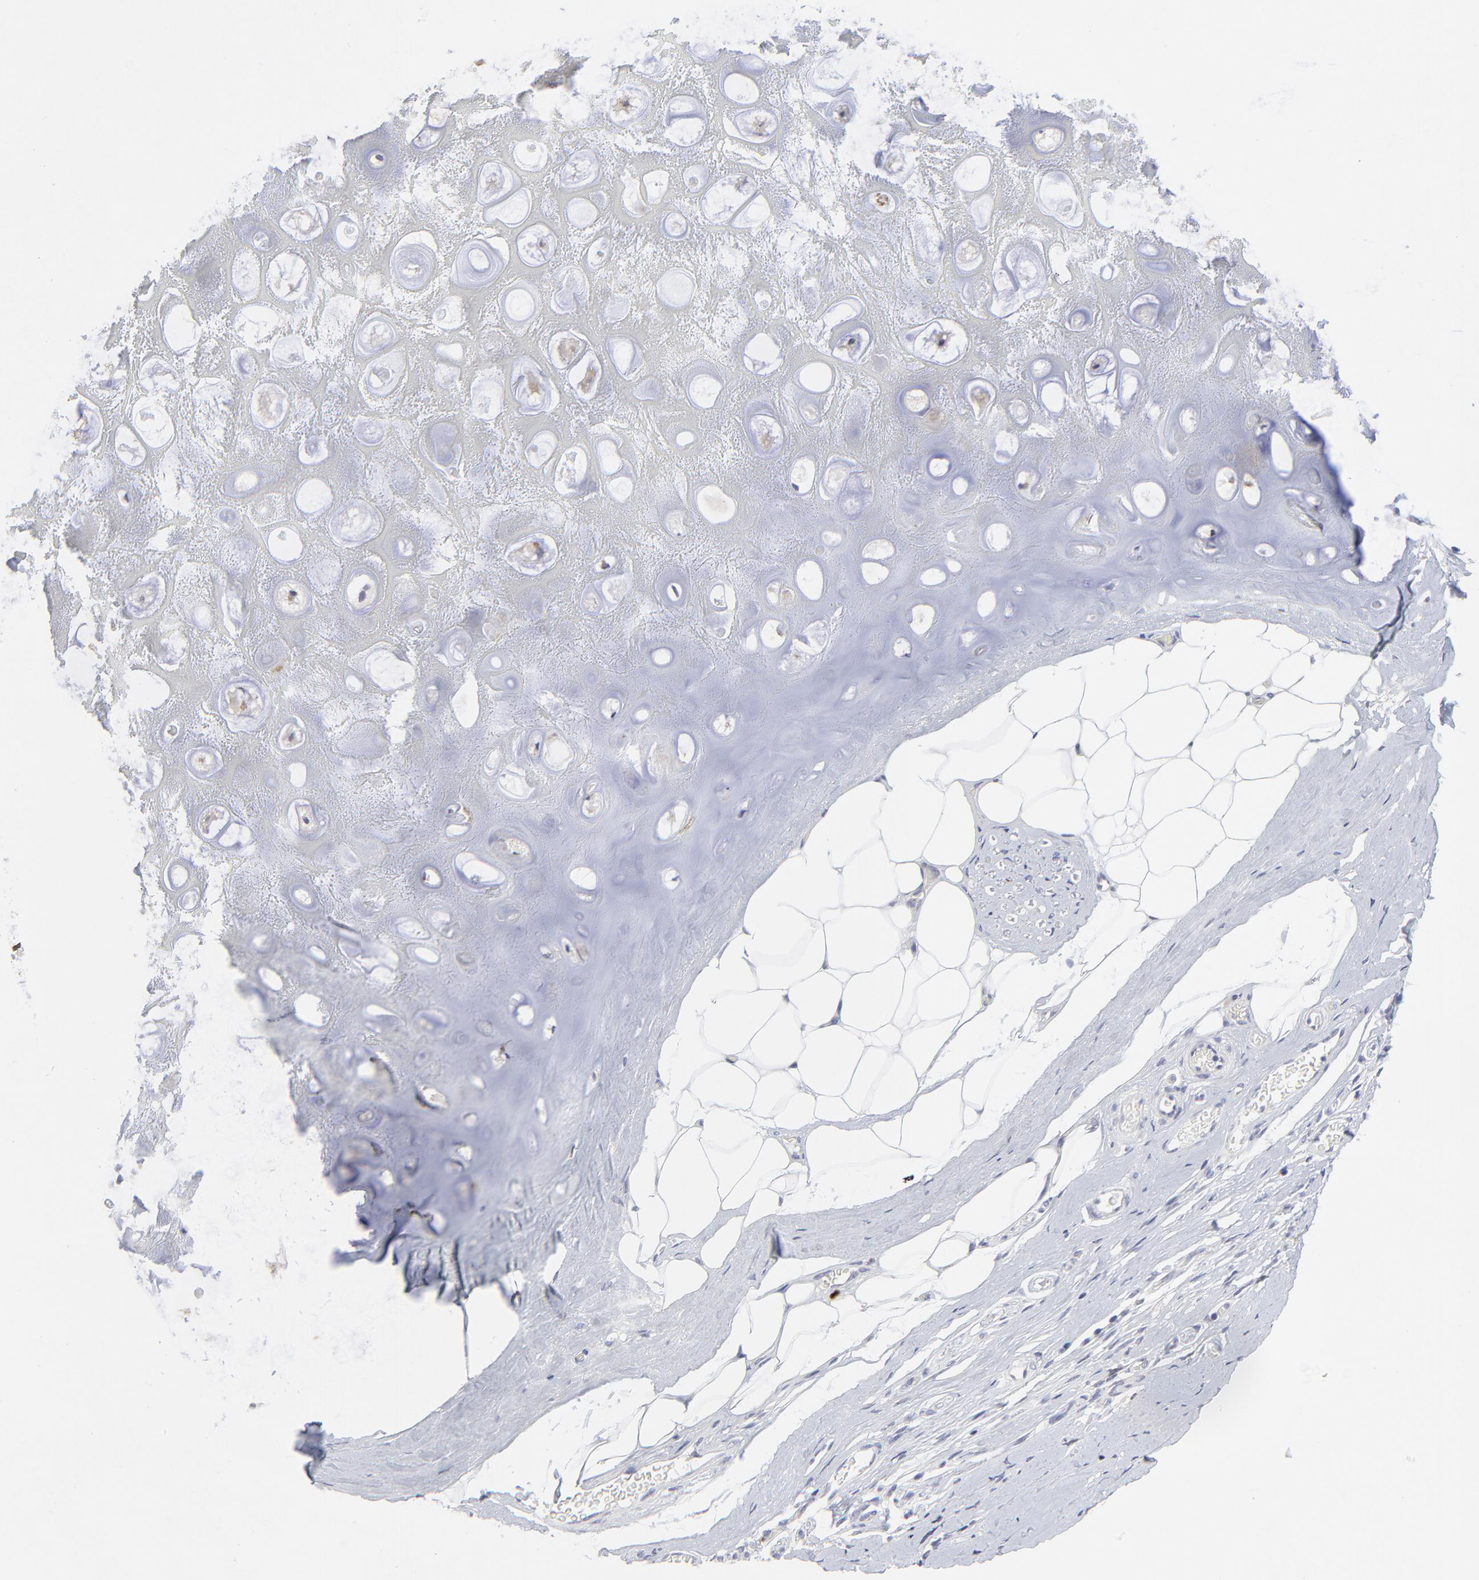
{"staining": {"intensity": "weak", "quantity": "<25%", "location": "cytoplasmic/membranous"}, "tissue": "nasopharynx", "cell_type": "Respiratory epithelial cells", "image_type": "normal", "snomed": [{"axis": "morphology", "description": "Normal tissue, NOS"}, {"axis": "topography", "description": "Nasopharynx"}], "caption": "Benign nasopharynx was stained to show a protein in brown. There is no significant positivity in respiratory epithelial cells.", "gene": "NCAPH", "patient": {"sex": "male", "age": 56}}